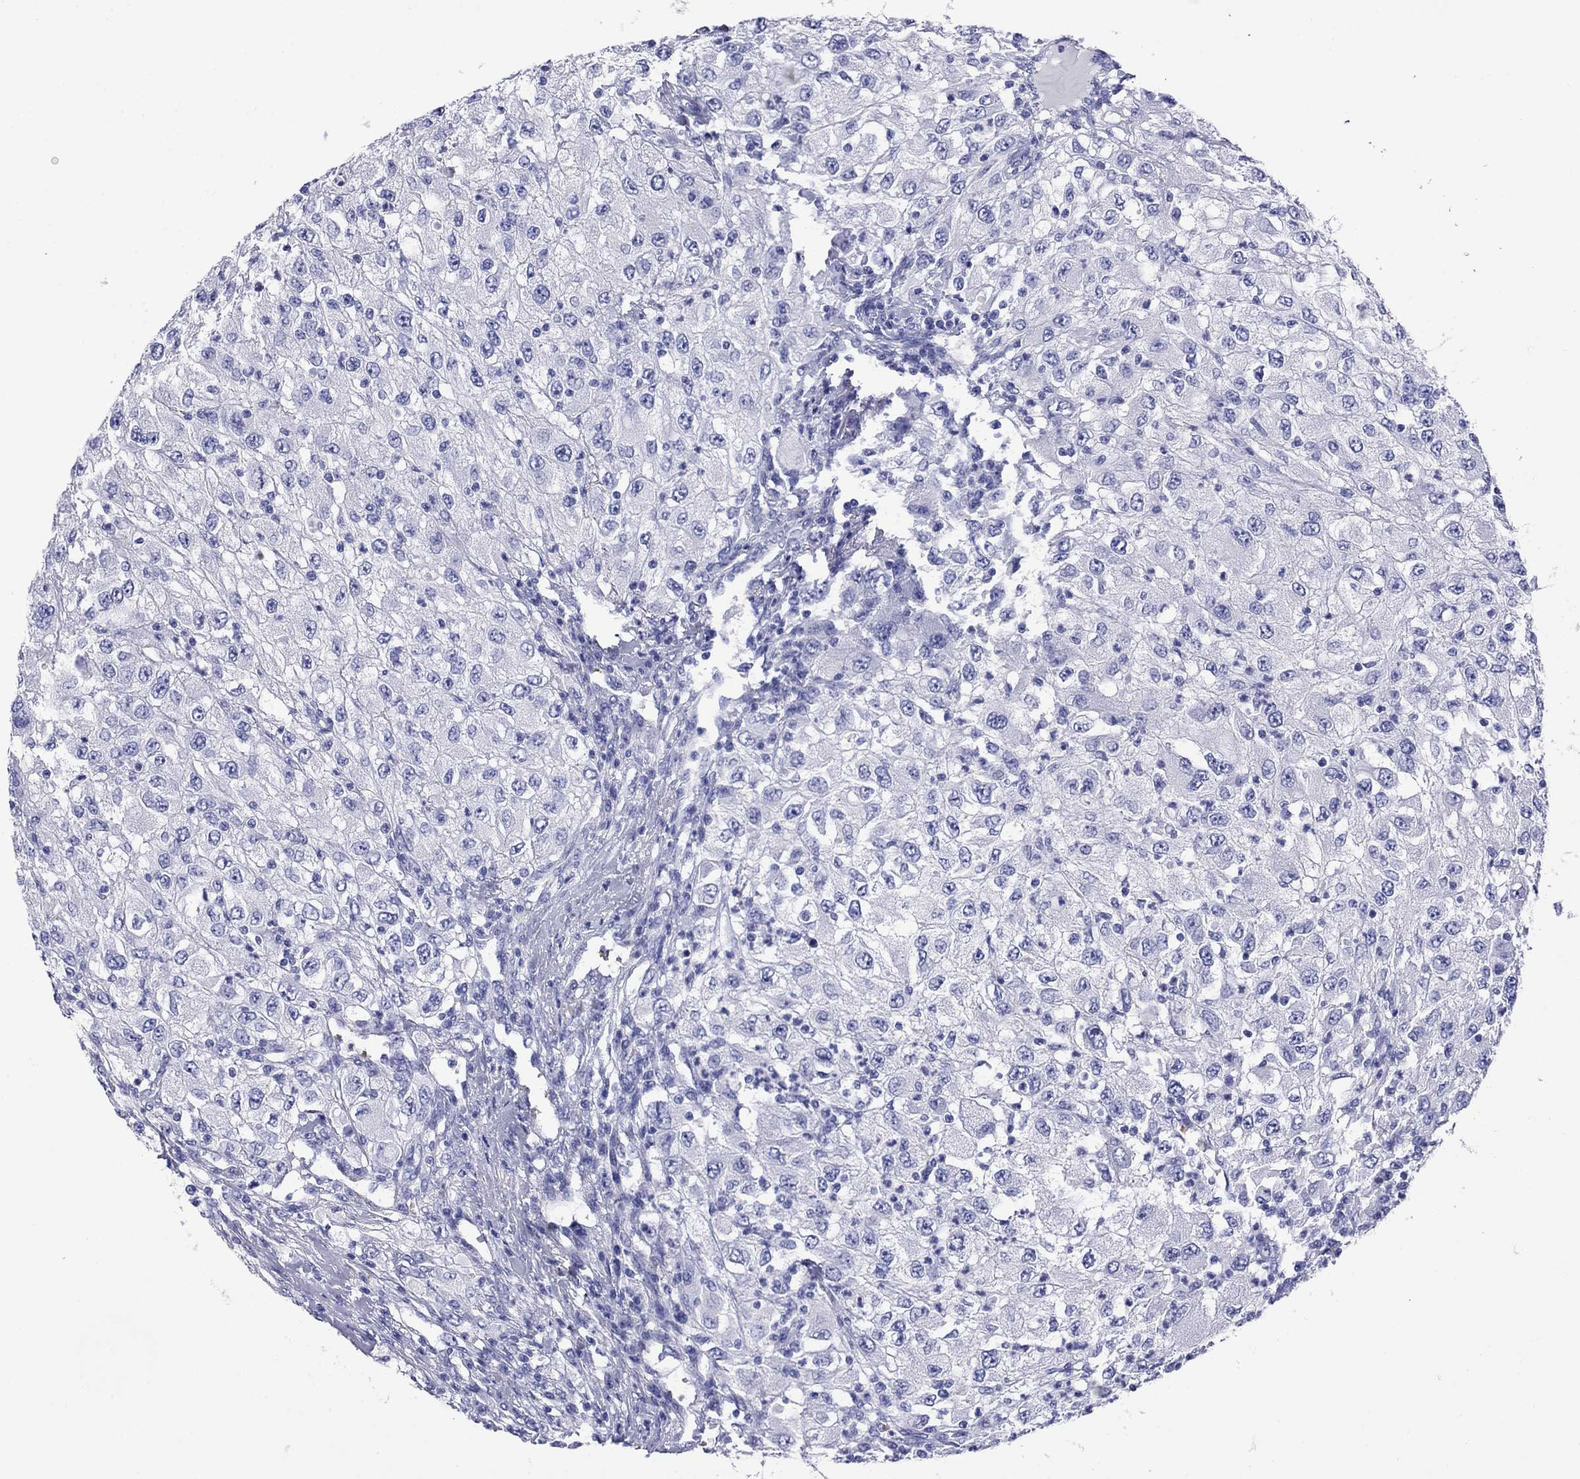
{"staining": {"intensity": "negative", "quantity": "none", "location": "none"}, "tissue": "renal cancer", "cell_type": "Tumor cells", "image_type": "cancer", "snomed": [{"axis": "morphology", "description": "Adenocarcinoma, NOS"}, {"axis": "topography", "description": "Kidney"}], "caption": "An immunohistochemistry micrograph of renal cancer is shown. There is no staining in tumor cells of renal cancer.", "gene": "ROM1", "patient": {"sex": "female", "age": 67}}